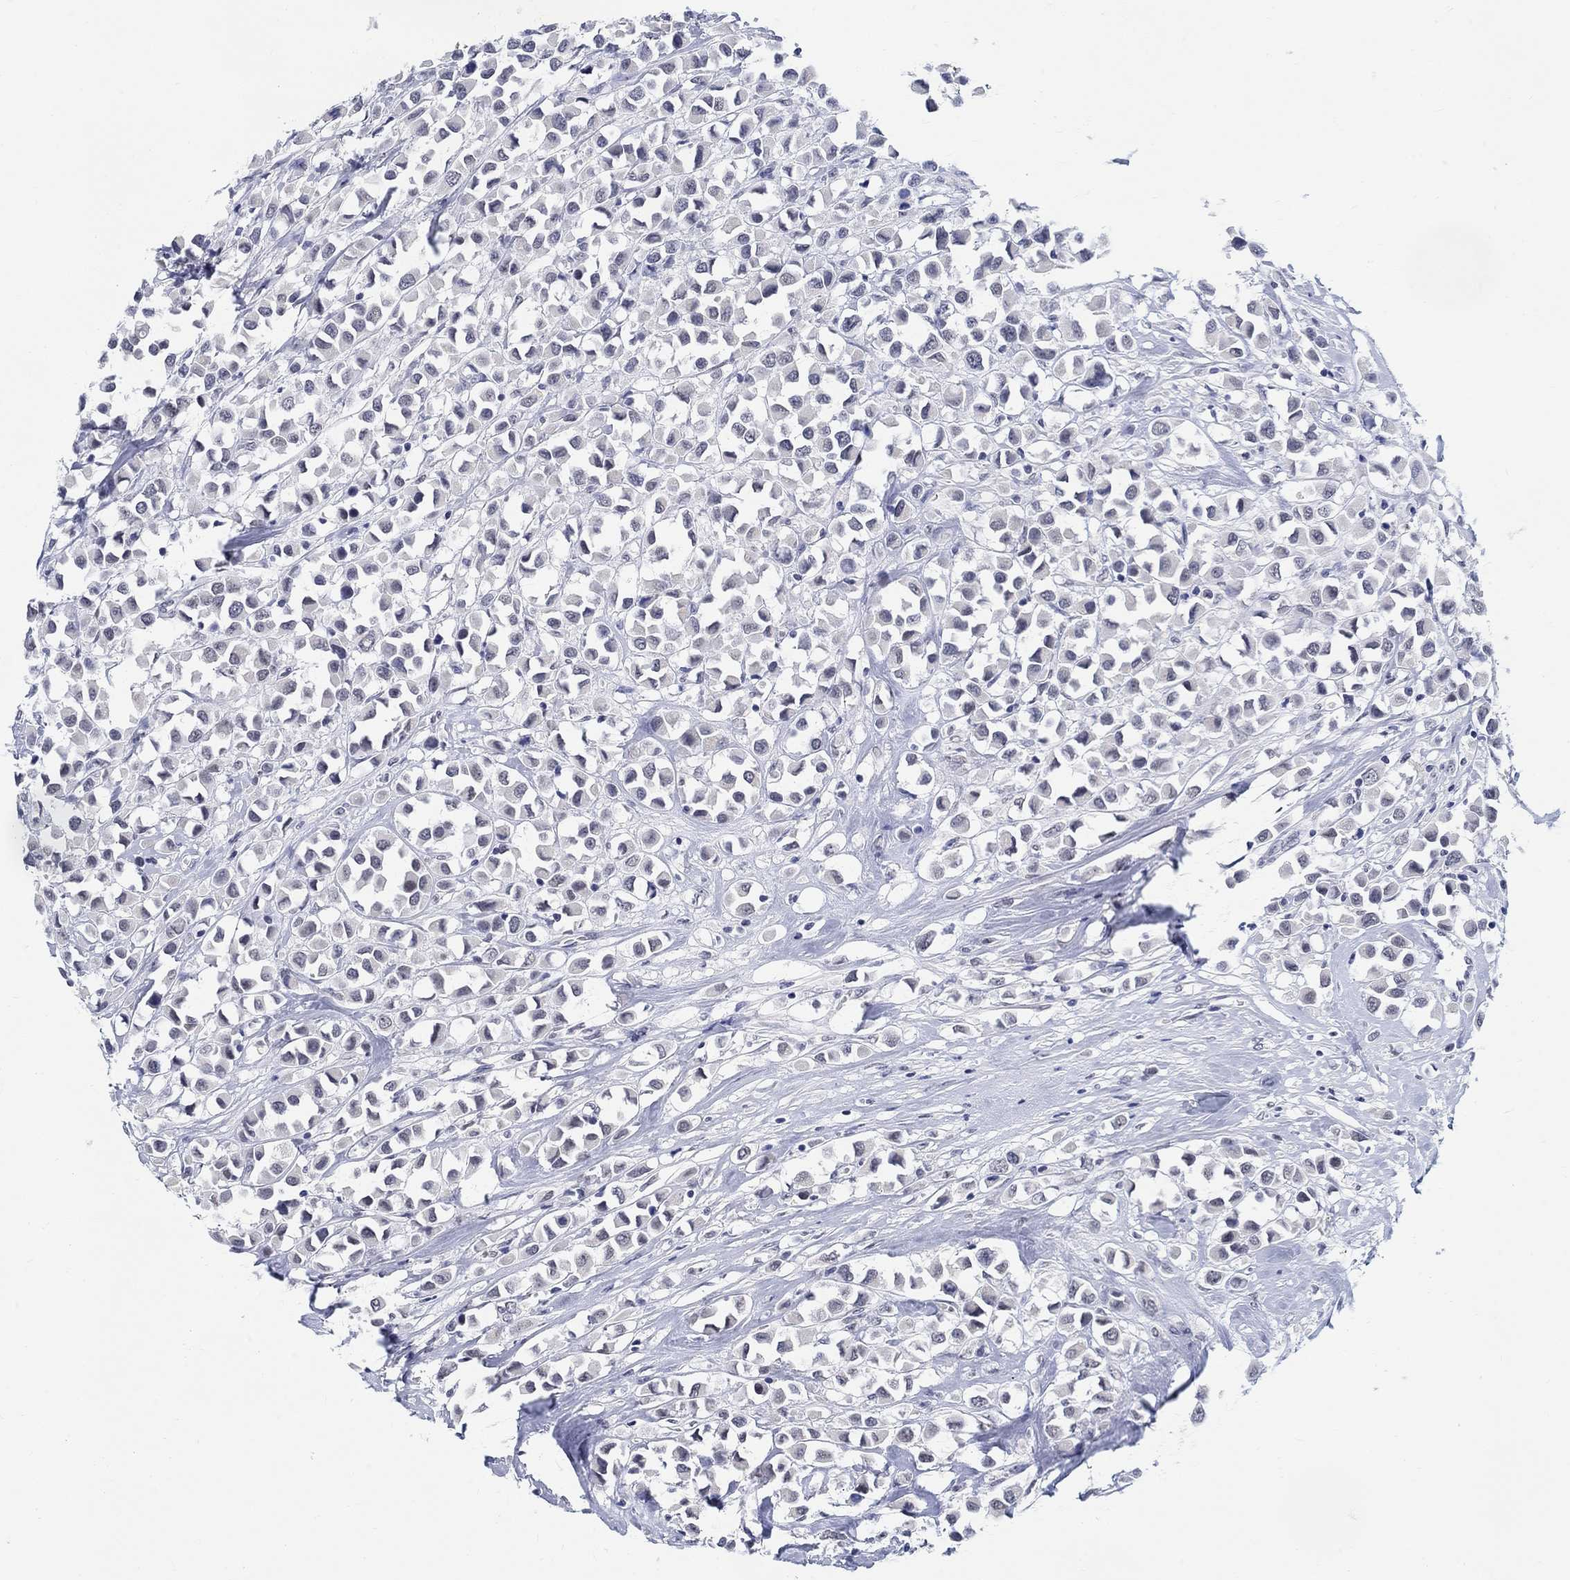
{"staining": {"intensity": "negative", "quantity": "none", "location": "none"}, "tissue": "breast cancer", "cell_type": "Tumor cells", "image_type": "cancer", "snomed": [{"axis": "morphology", "description": "Duct carcinoma"}, {"axis": "topography", "description": "Breast"}], "caption": "There is no significant expression in tumor cells of breast cancer (infiltrating ductal carcinoma).", "gene": "ANKS1B", "patient": {"sex": "female", "age": 61}}